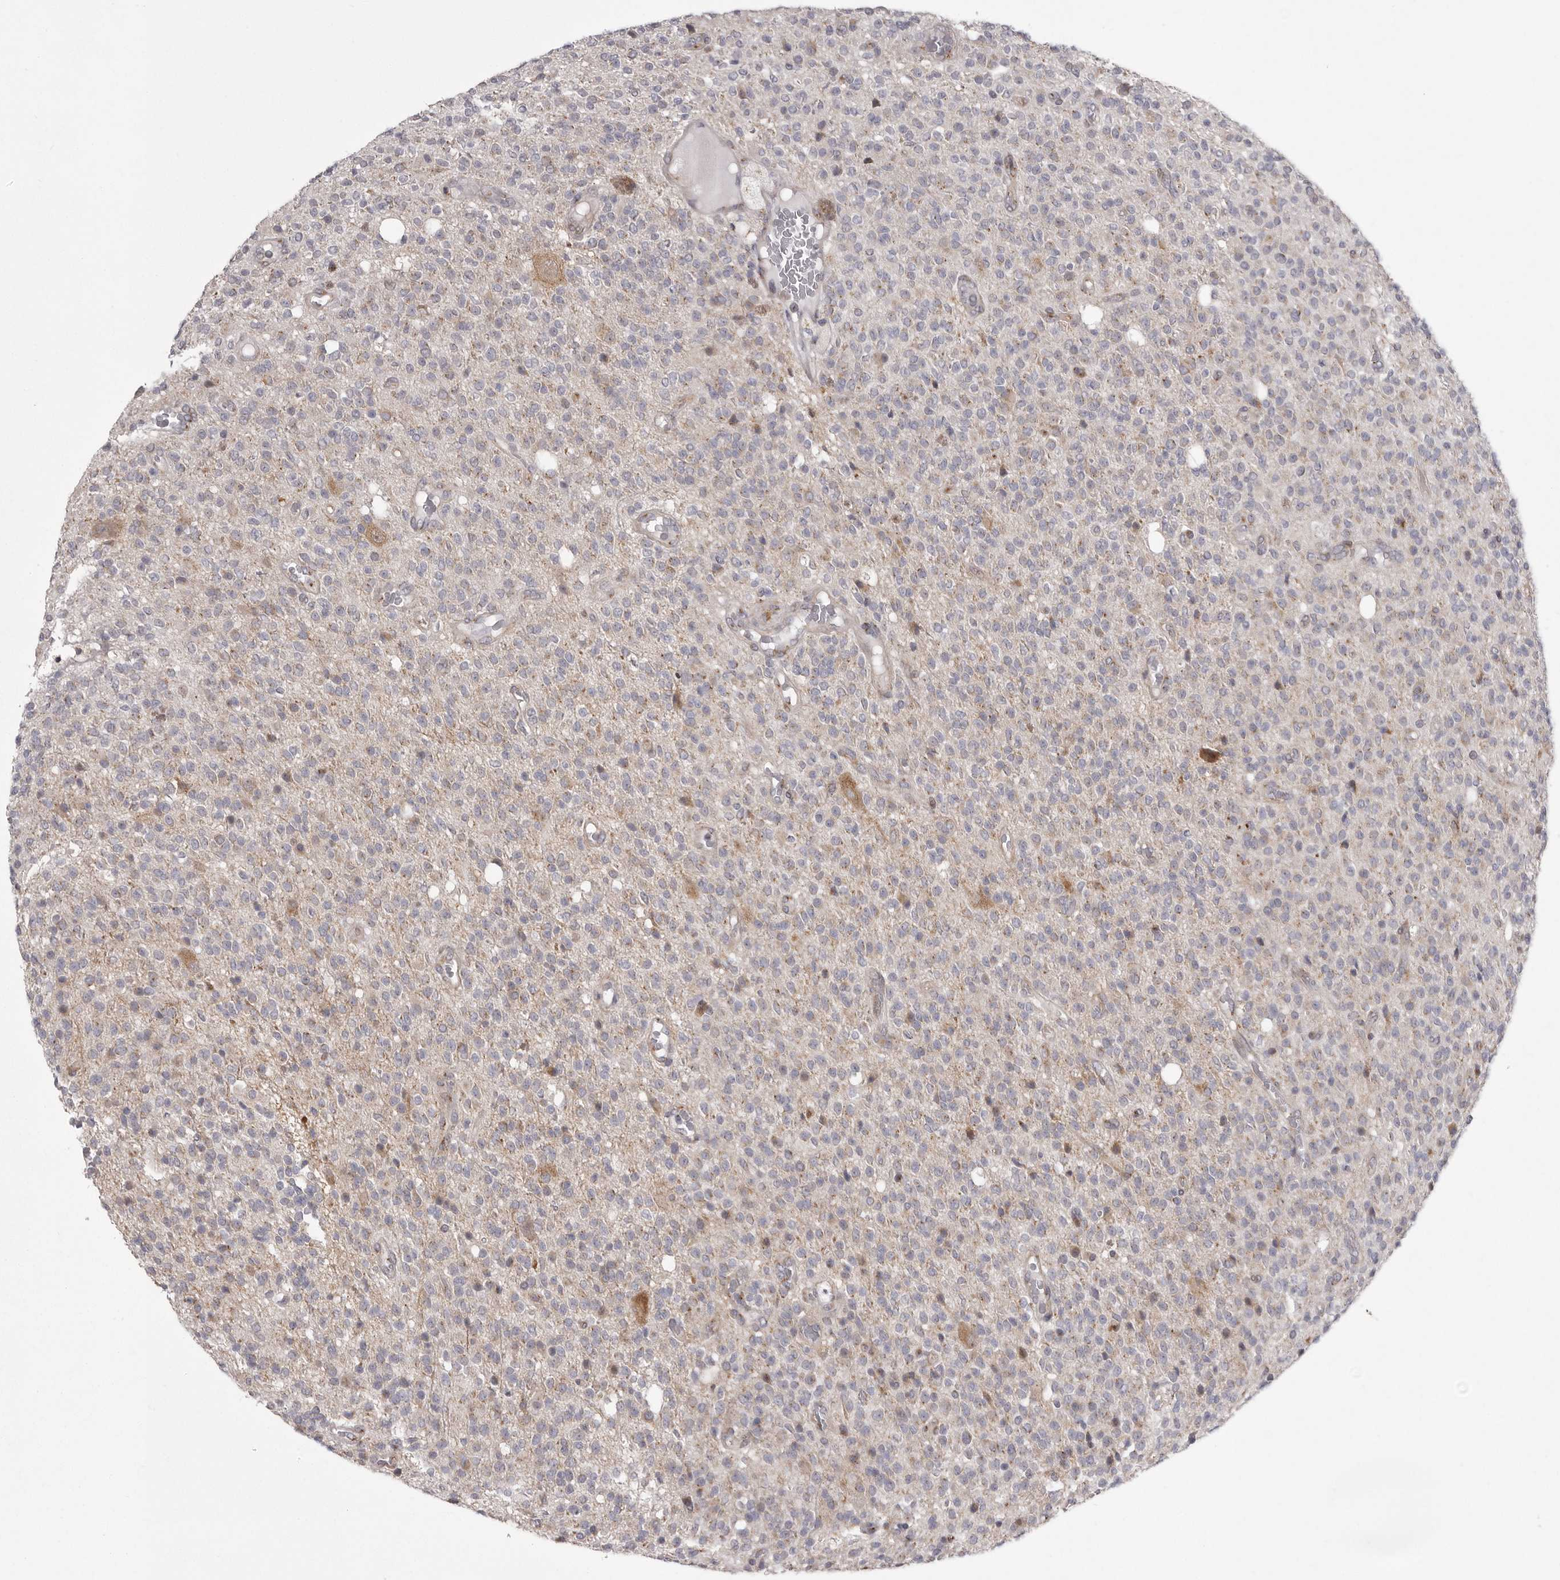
{"staining": {"intensity": "weak", "quantity": "25%-75%", "location": "cytoplasmic/membranous"}, "tissue": "glioma", "cell_type": "Tumor cells", "image_type": "cancer", "snomed": [{"axis": "morphology", "description": "Glioma, malignant, High grade"}, {"axis": "topography", "description": "Brain"}], "caption": "Immunohistochemical staining of high-grade glioma (malignant) displays weak cytoplasmic/membranous protein expression in about 25%-75% of tumor cells.", "gene": "WDR47", "patient": {"sex": "male", "age": 34}}